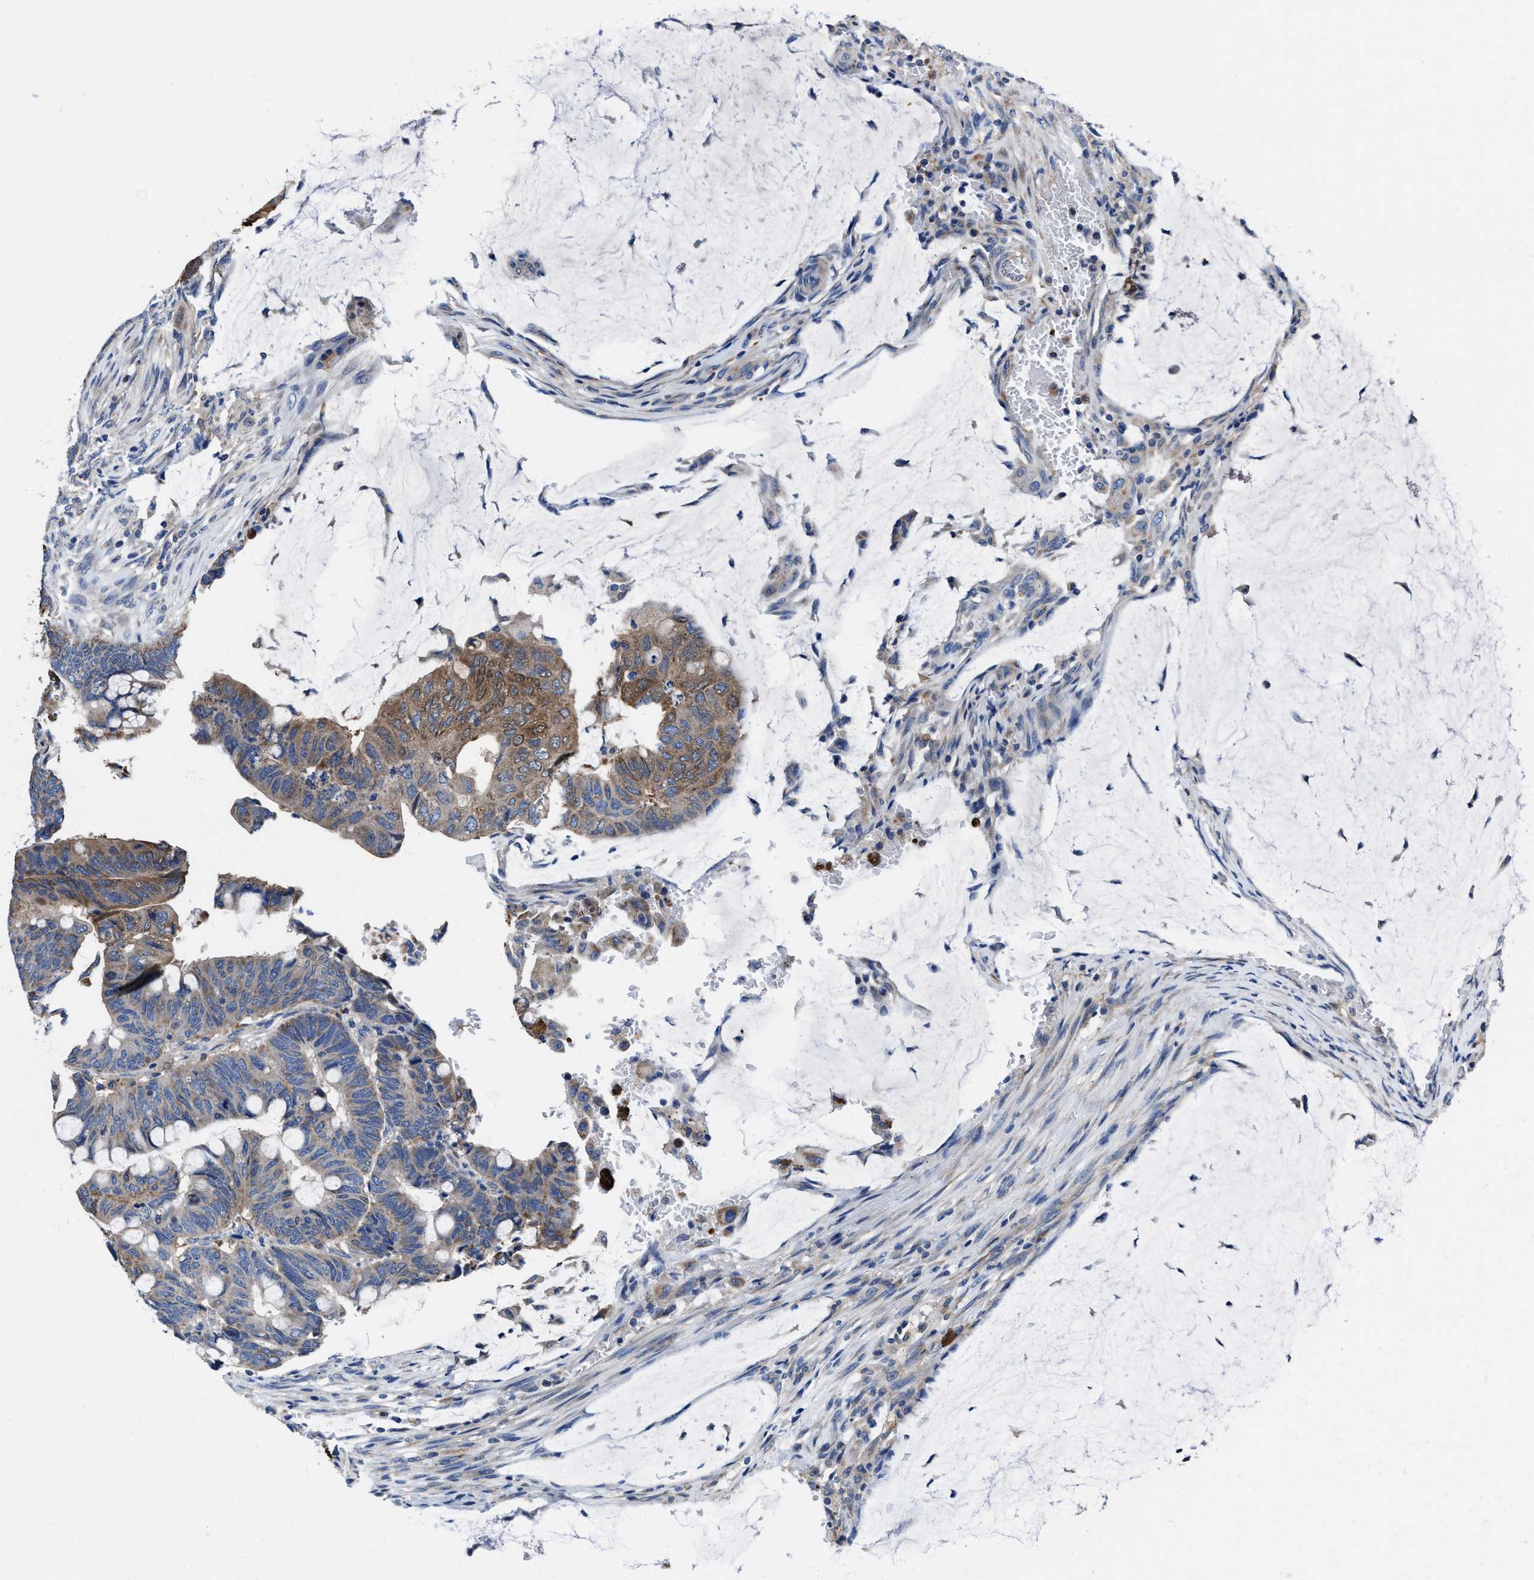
{"staining": {"intensity": "moderate", "quantity": "25%-75%", "location": "cytoplasmic/membranous"}, "tissue": "colorectal cancer", "cell_type": "Tumor cells", "image_type": "cancer", "snomed": [{"axis": "morphology", "description": "Normal tissue, NOS"}, {"axis": "morphology", "description": "Adenocarcinoma, NOS"}, {"axis": "topography", "description": "Rectum"}, {"axis": "topography", "description": "Peripheral nerve tissue"}], "caption": "Colorectal cancer (adenocarcinoma) stained for a protein shows moderate cytoplasmic/membranous positivity in tumor cells.", "gene": "TMEM30A", "patient": {"sex": "male", "age": 92}}